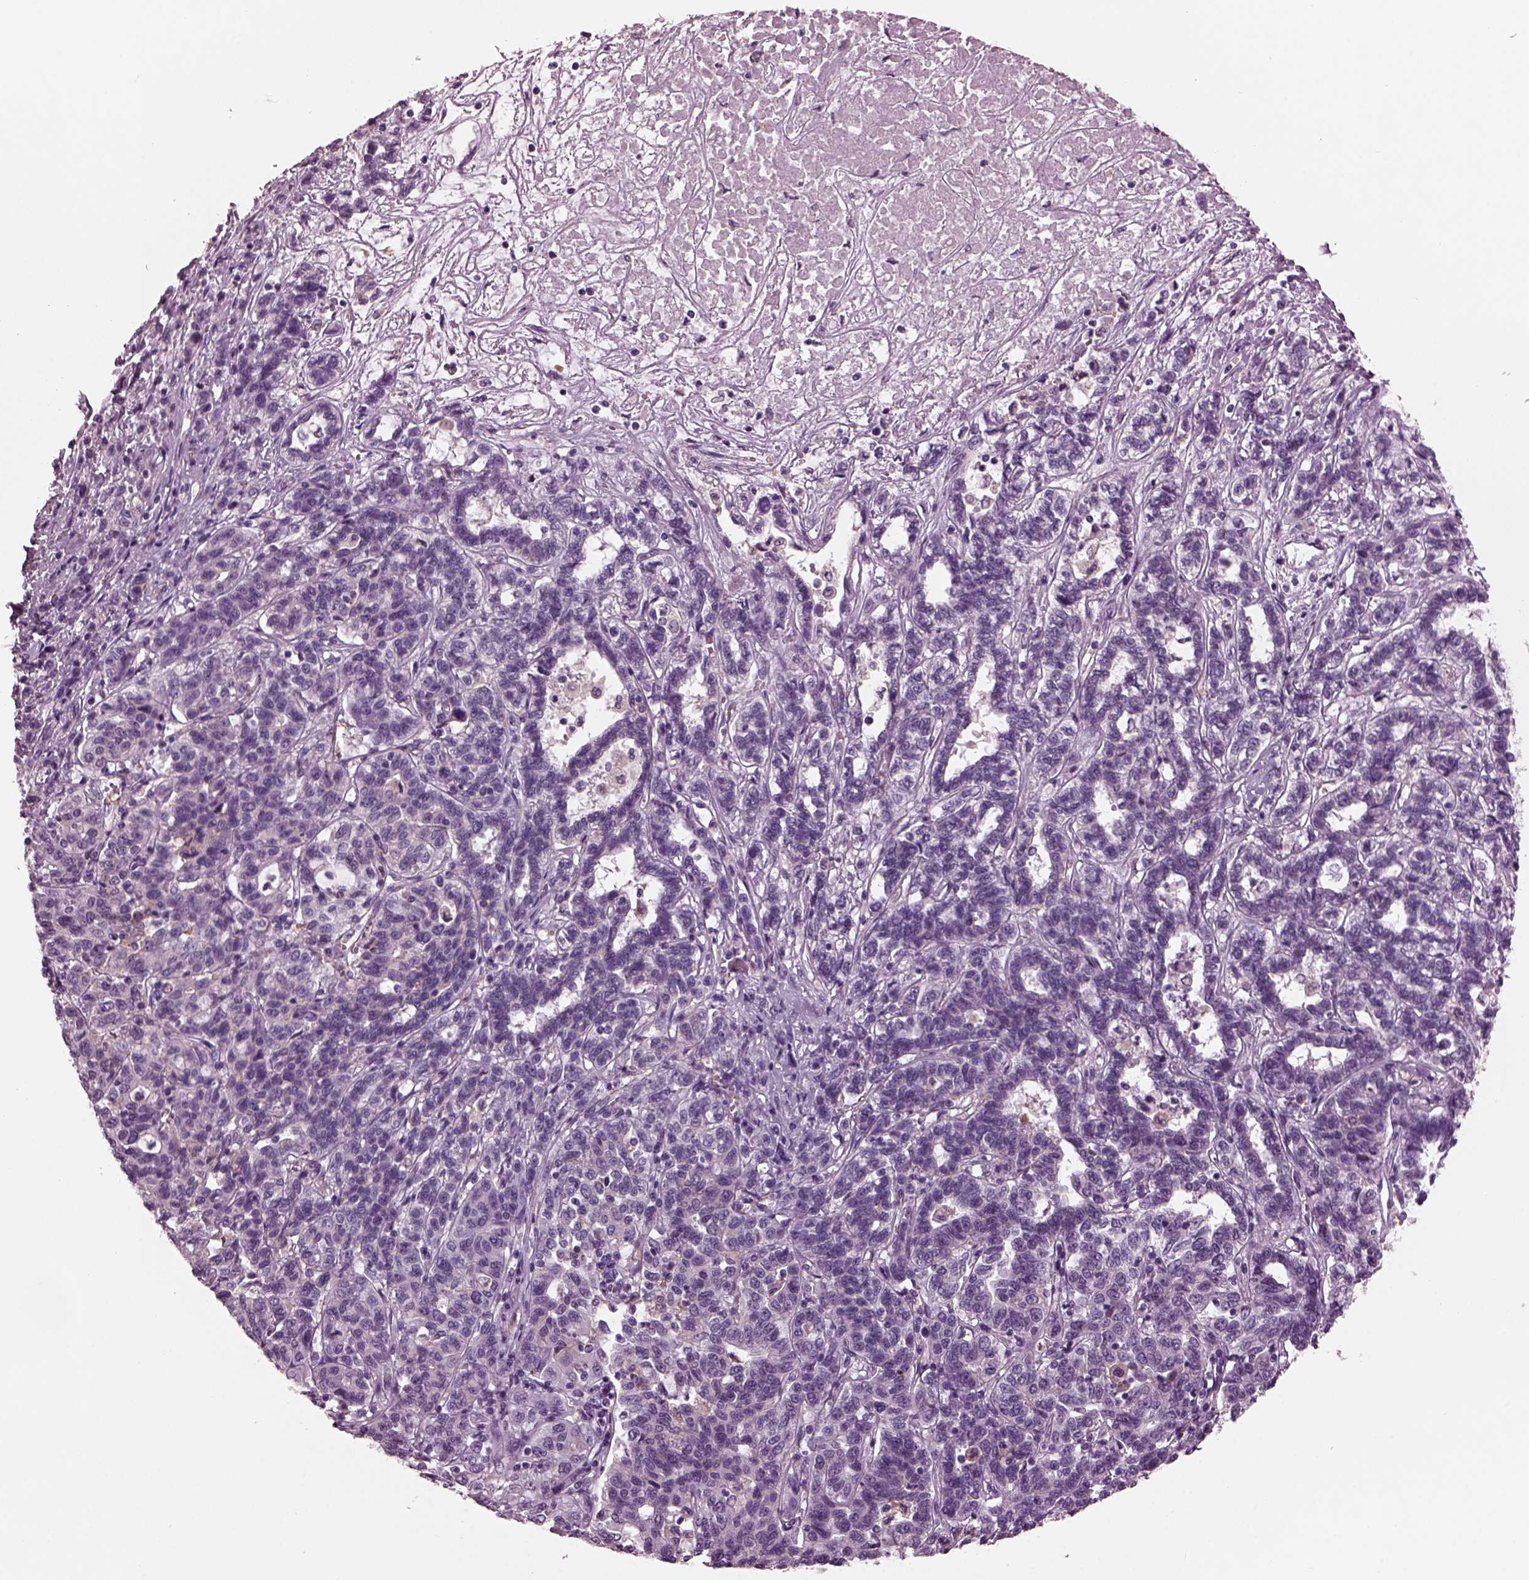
{"staining": {"intensity": "negative", "quantity": "none", "location": "none"}, "tissue": "liver cancer", "cell_type": "Tumor cells", "image_type": "cancer", "snomed": [{"axis": "morphology", "description": "Adenocarcinoma, NOS"}, {"axis": "morphology", "description": "Cholangiocarcinoma"}, {"axis": "topography", "description": "Liver"}], "caption": "The micrograph reveals no staining of tumor cells in liver adenocarcinoma.", "gene": "SHTN1", "patient": {"sex": "male", "age": 64}}